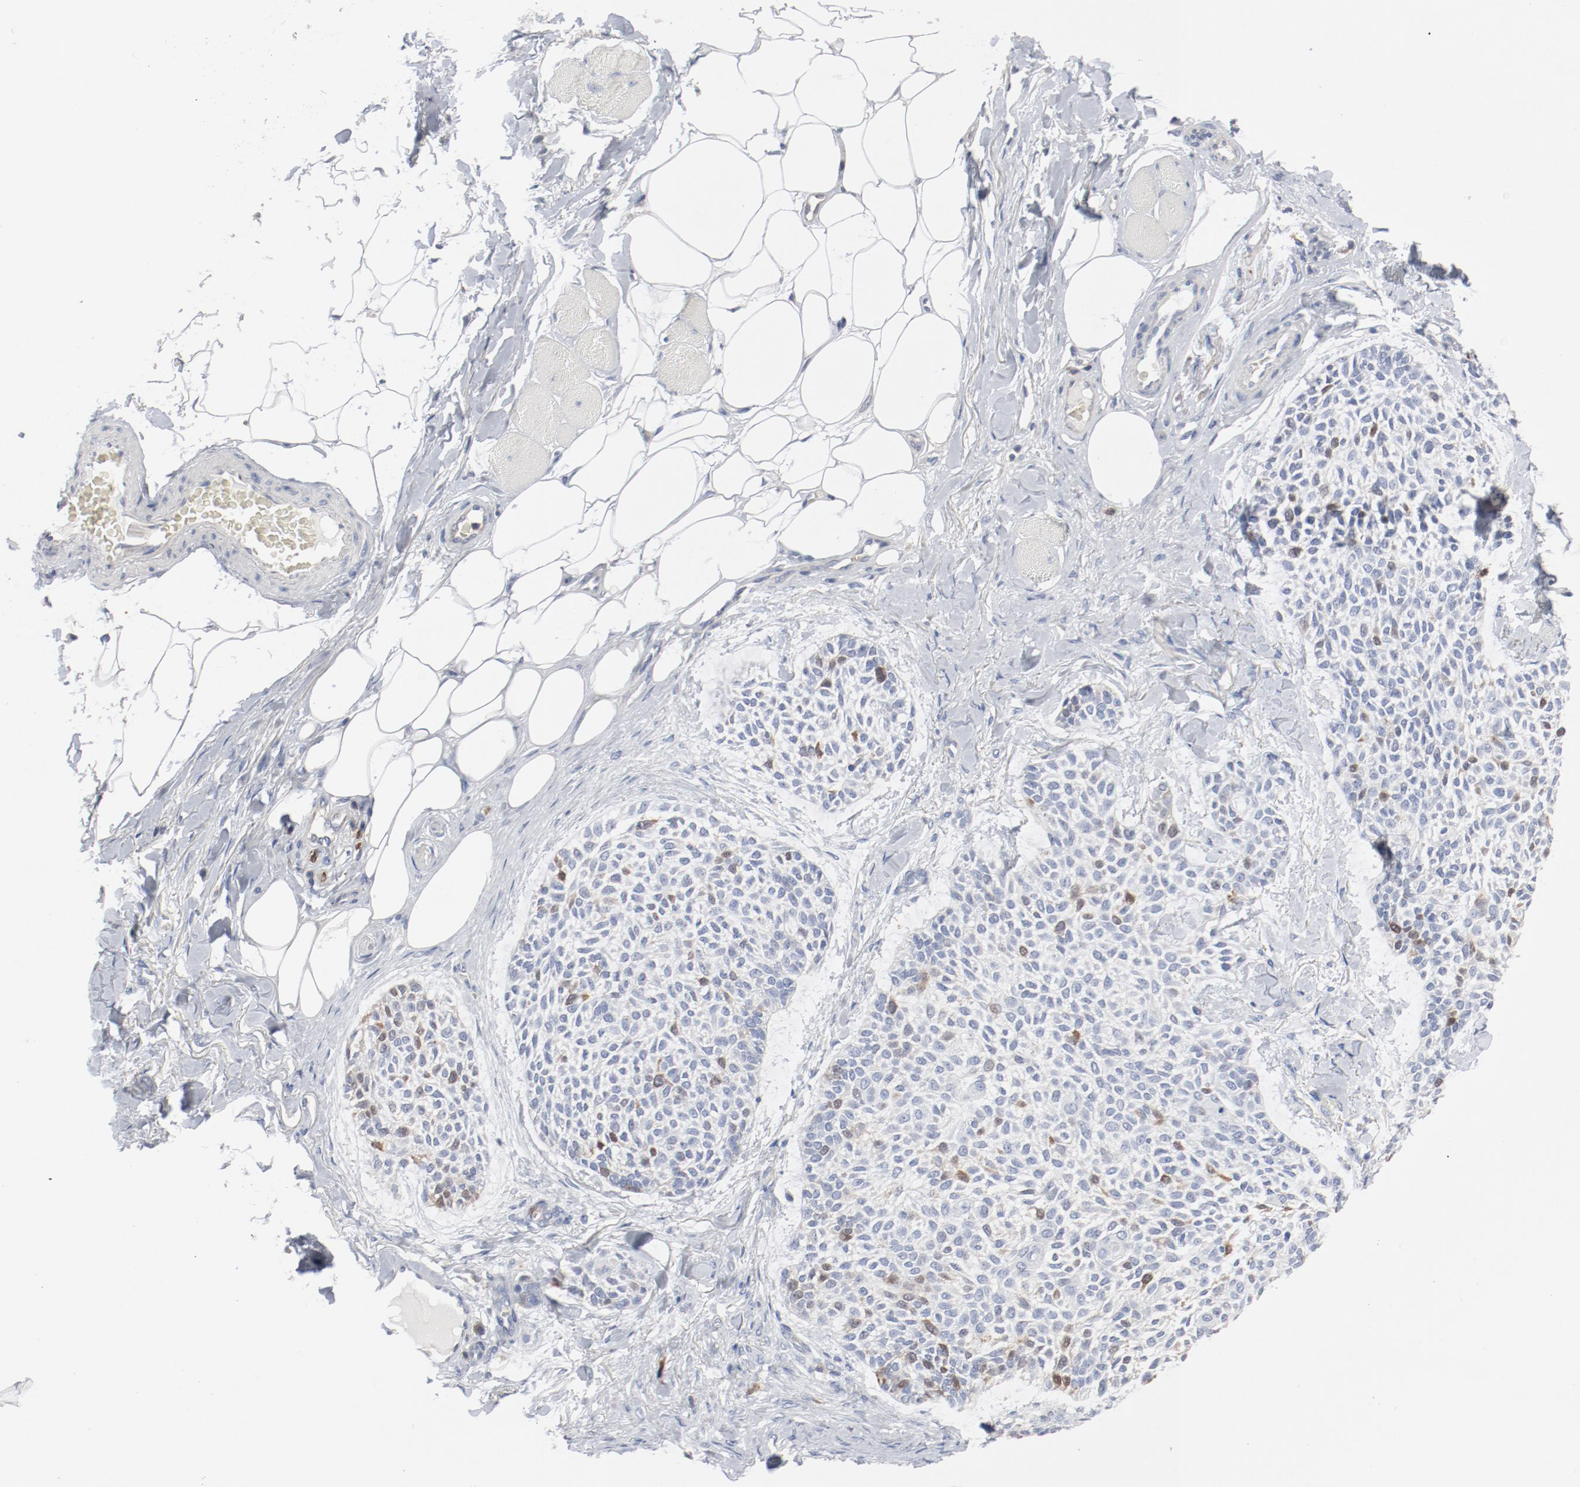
{"staining": {"intensity": "moderate", "quantity": "<25%", "location": "nuclear"}, "tissue": "skin cancer", "cell_type": "Tumor cells", "image_type": "cancer", "snomed": [{"axis": "morphology", "description": "Normal tissue, NOS"}, {"axis": "morphology", "description": "Basal cell carcinoma"}, {"axis": "topography", "description": "Skin"}], "caption": "Moderate nuclear staining is present in about <25% of tumor cells in basal cell carcinoma (skin).", "gene": "CDK1", "patient": {"sex": "female", "age": 70}}